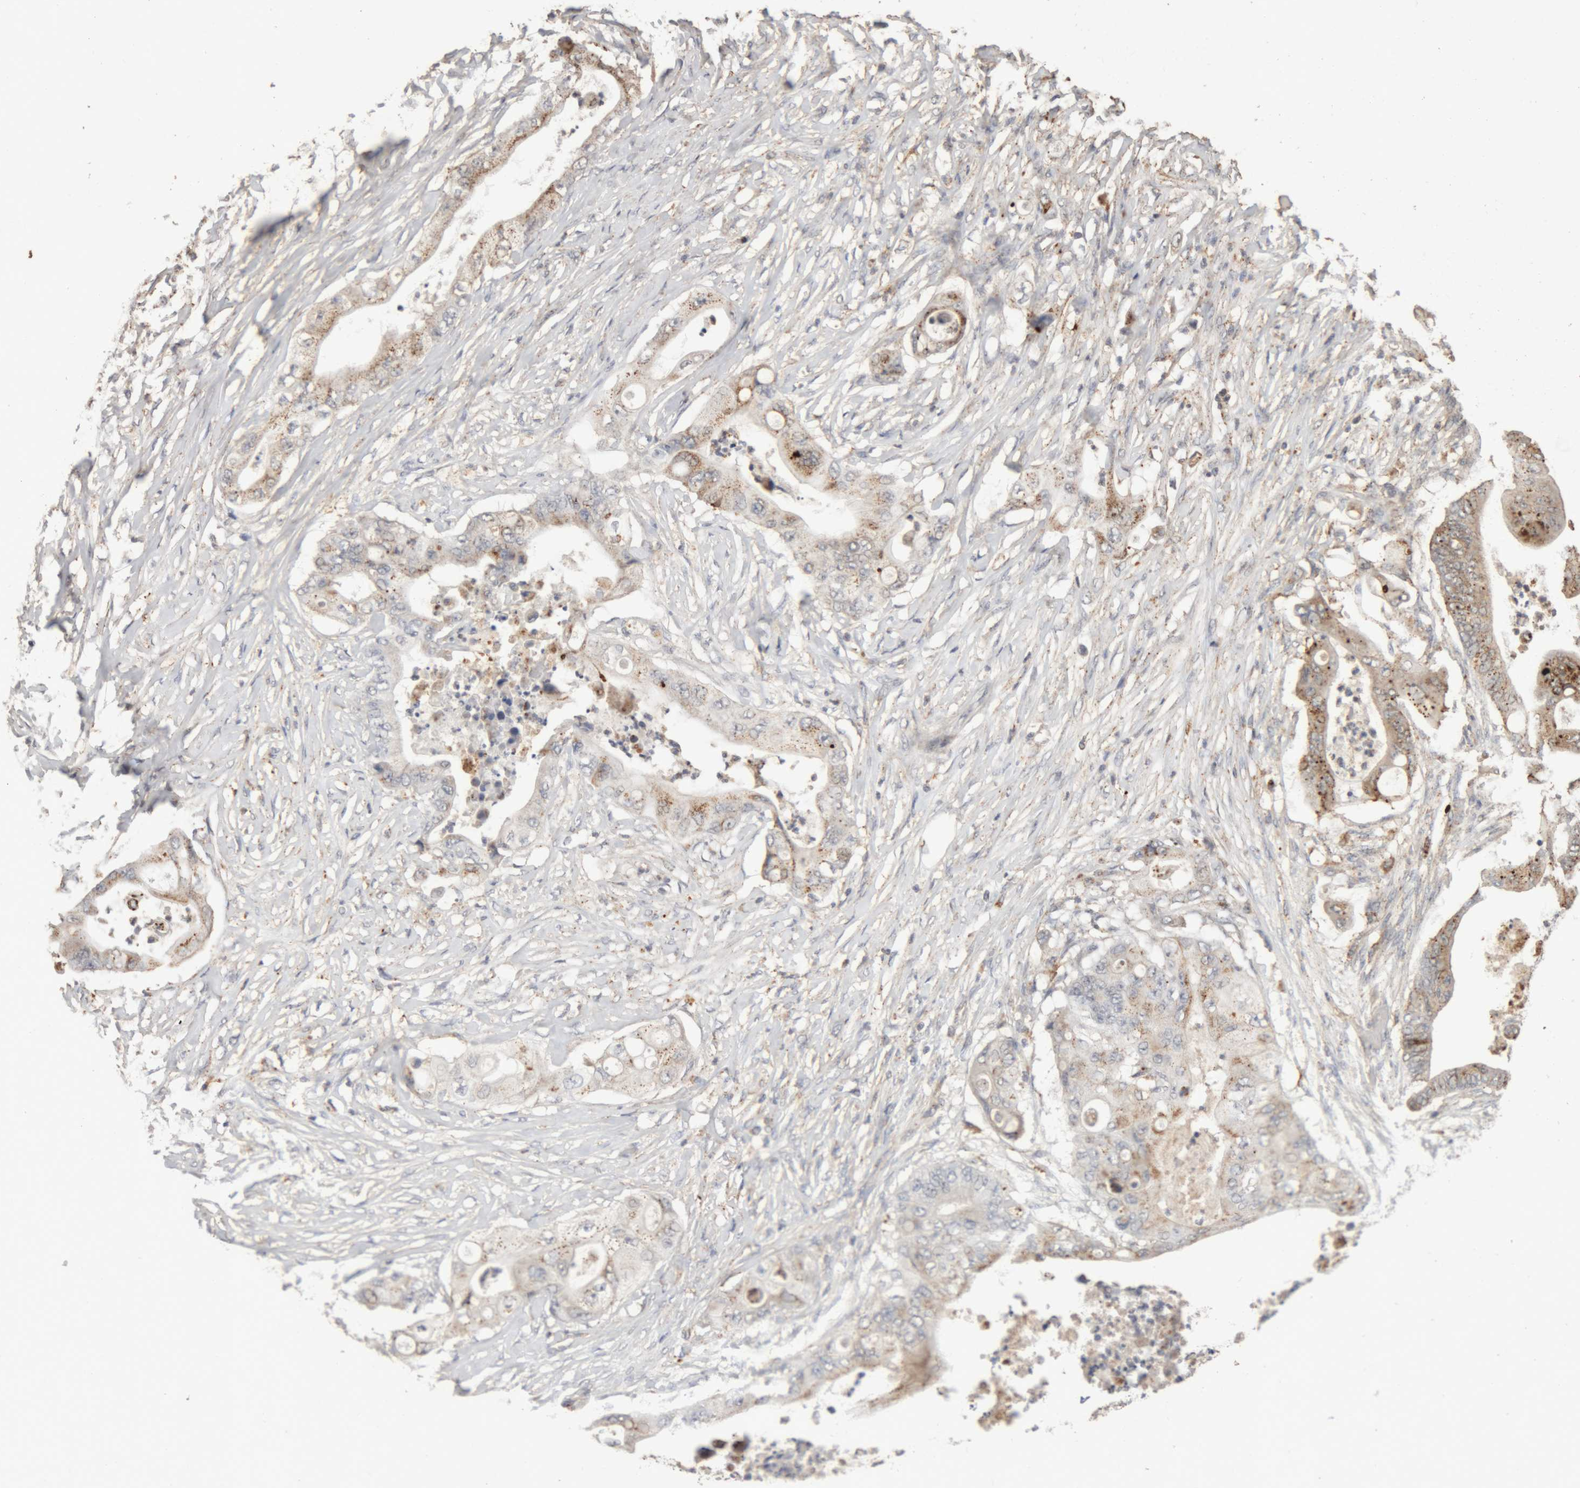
{"staining": {"intensity": "moderate", "quantity": ">75%", "location": "cytoplasmic/membranous"}, "tissue": "stomach cancer", "cell_type": "Tumor cells", "image_type": "cancer", "snomed": [{"axis": "morphology", "description": "Adenocarcinoma, NOS"}, {"axis": "topography", "description": "Stomach"}], "caption": "Stomach cancer stained for a protein shows moderate cytoplasmic/membranous positivity in tumor cells. The protein of interest is shown in brown color, while the nuclei are stained blue.", "gene": "ARSA", "patient": {"sex": "female", "age": 73}}